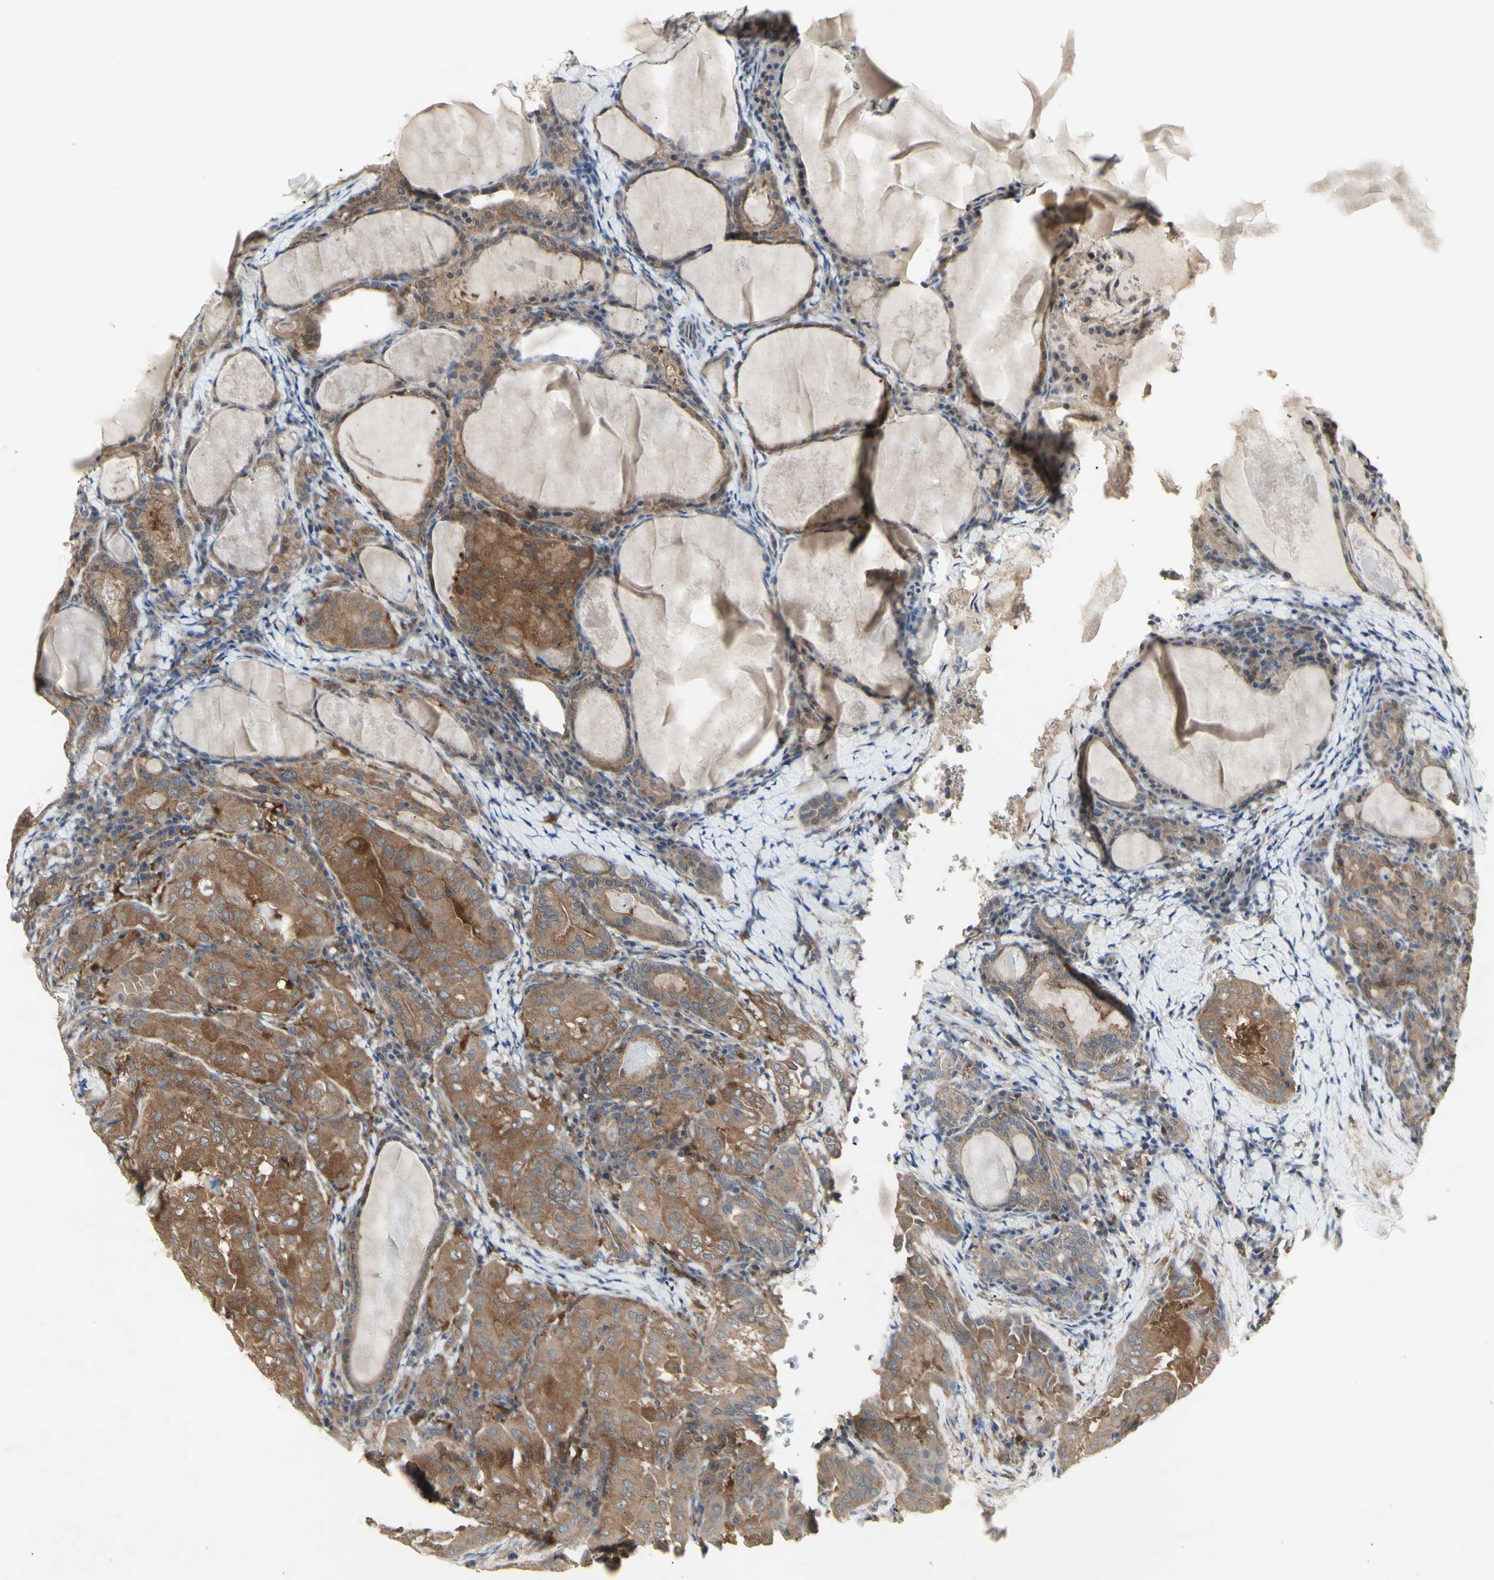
{"staining": {"intensity": "moderate", "quantity": ">75%", "location": "cytoplasmic/membranous"}, "tissue": "thyroid cancer", "cell_type": "Tumor cells", "image_type": "cancer", "snomed": [{"axis": "morphology", "description": "Papillary adenocarcinoma, NOS"}, {"axis": "topography", "description": "Thyroid gland"}], "caption": "This is a histology image of immunohistochemistry (IHC) staining of thyroid papillary adenocarcinoma, which shows moderate expression in the cytoplasmic/membranous of tumor cells.", "gene": "CHURC1-FNTB", "patient": {"sex": "female", "age": 42}}